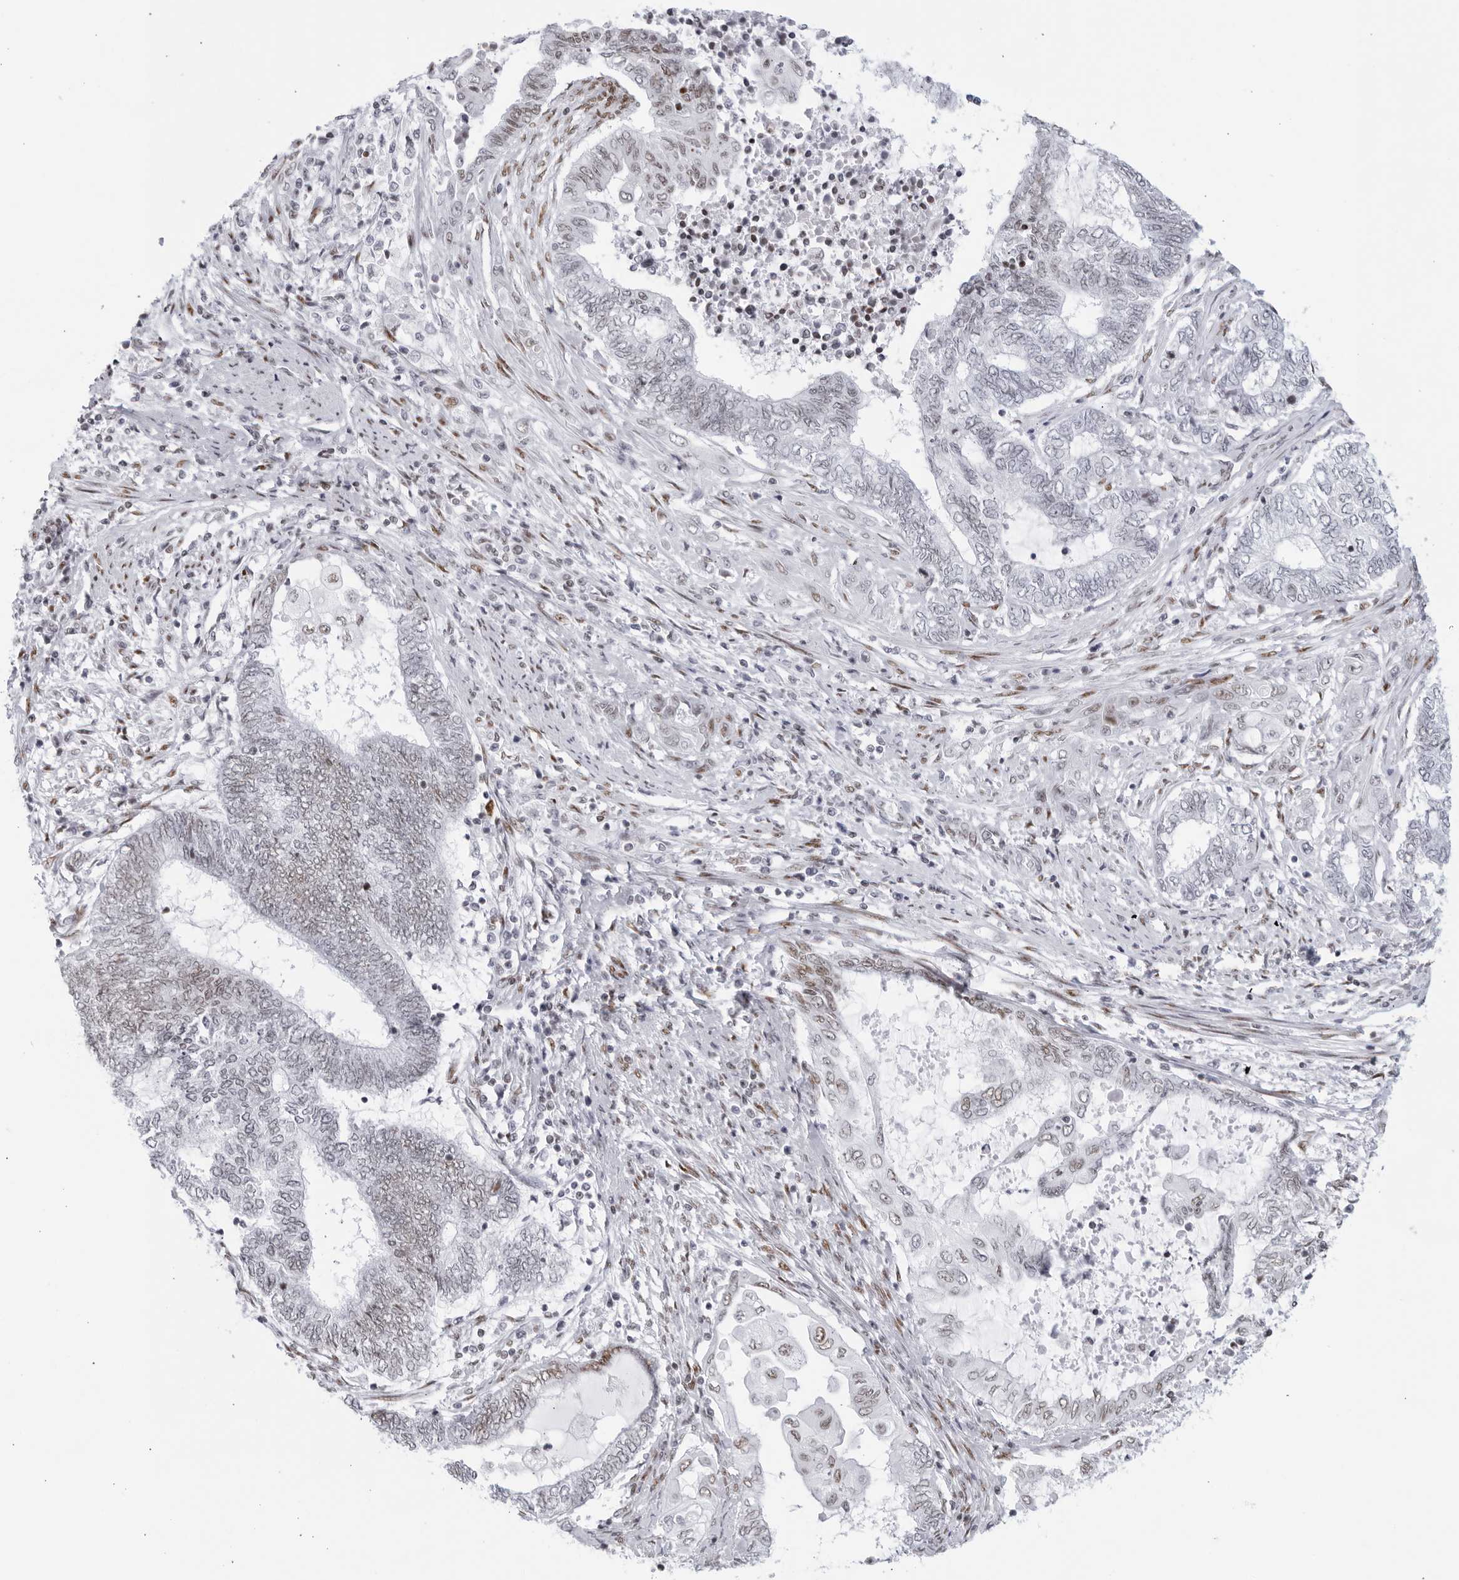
{"staining": {"intensity": "moderate", "quantity": "<25%", "location": "nuclear"}, "tissue": "endometrial cancer", "cell_type": "Tumor cells", "image_type": "cancer", "snomed": [{"axis": "morphology", "description": "Adenocarcinoma, NOS"}, {"axis": "topography", "description": "Uterus"}, {"axis": "topography", "description": "Endometrium"}], "caption": "Human endometrial adenocarcinoma stained with a protein marker exhibits moderate staining in tumor cells.", "gene": "HP1BP3", "patient": {"sex": "female", "age": 70}}